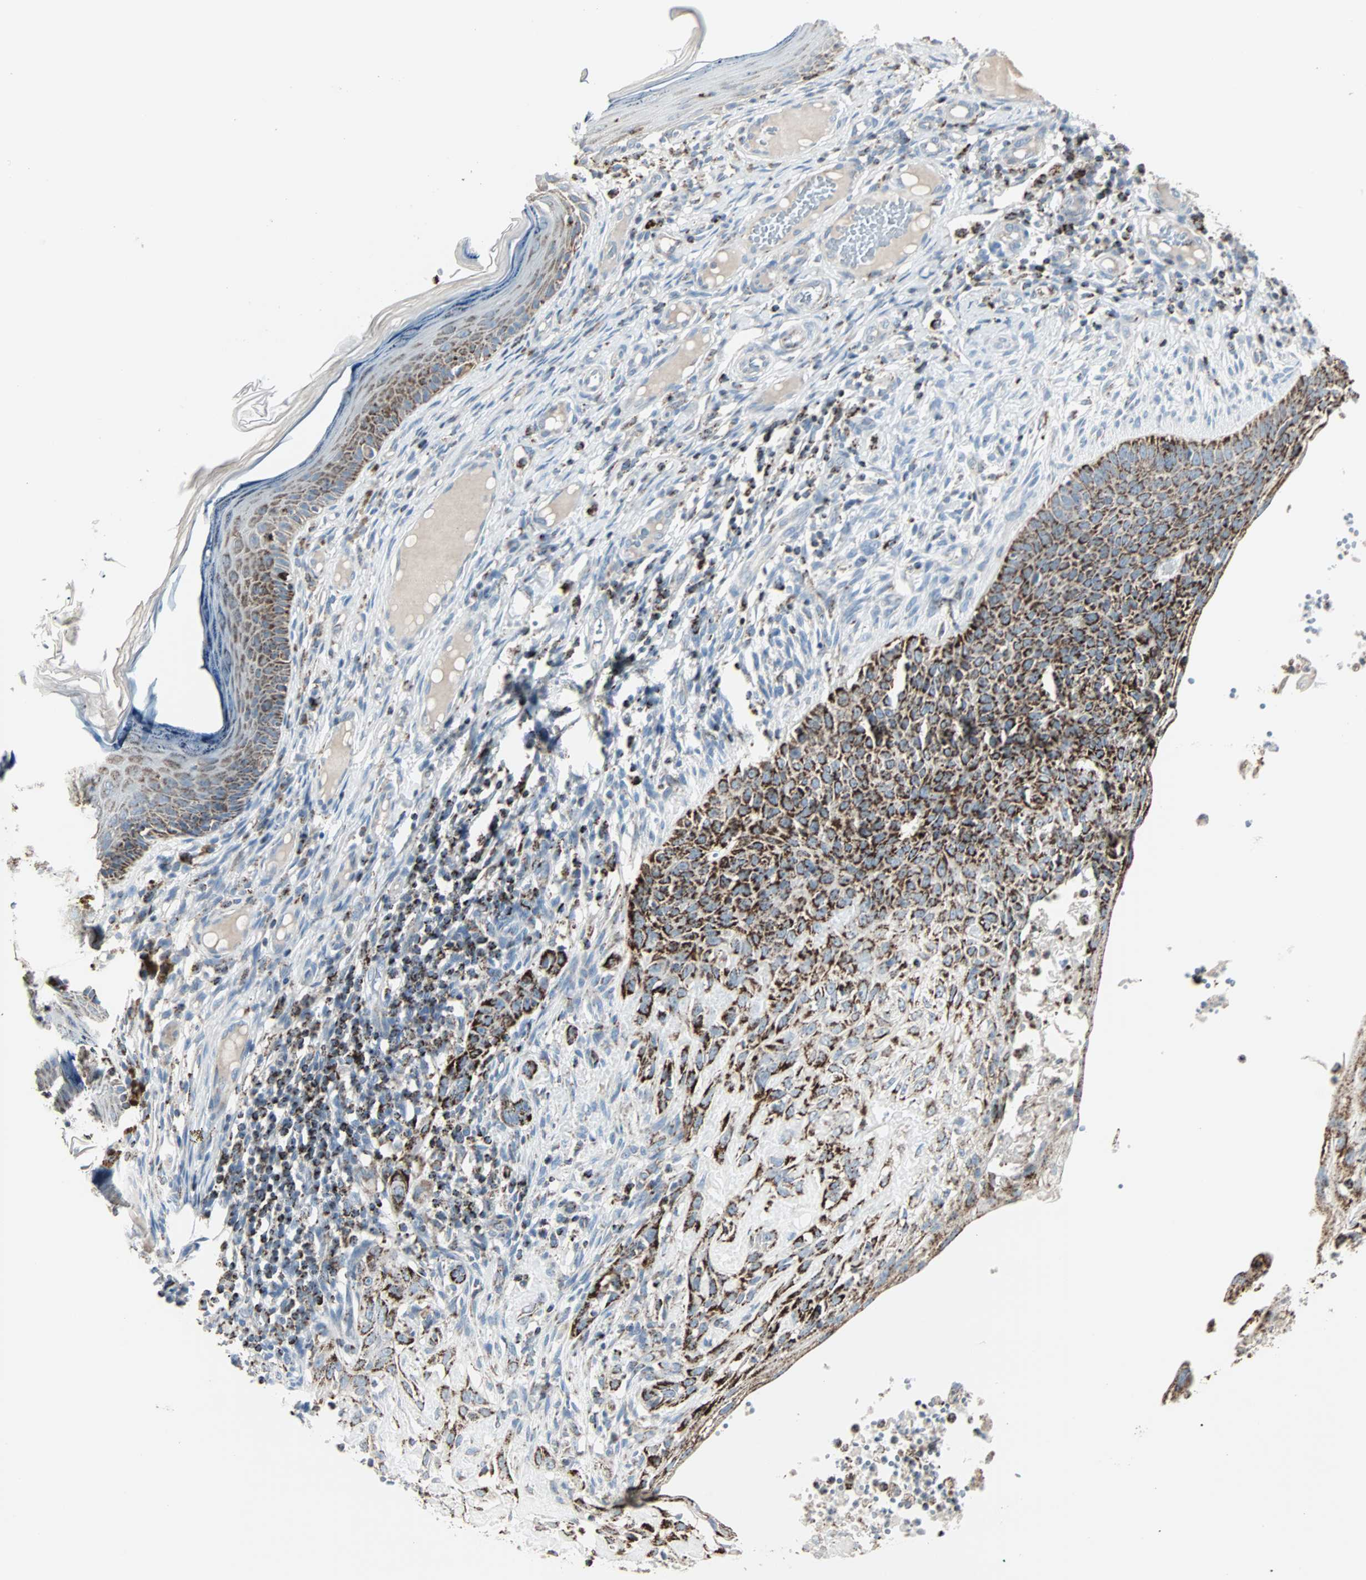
{"staining": {"intensity": "strong", "quantity": ">75%", "location": "cytoplasmic/membranous"}, "tissue": "skin cancer", "cell_type": "Tumor cells", "image_type": "cancer", "snomed": [{"axis": "morphology", "description": "Normal tissue, NOS"}, {"axis": "morphology", "description": "Basal cell carcinoma"}, {"axis": "topography", "description": "Skin"}], "caption": "Skin cancer (basal cell carcinoma) stained with a brown dye demonstrates strong cytoplasmic/membranous positive expression in about >75% of tumor cells.", "gene": "IDH2", "patient": {"sex": "male", "age": 87}}